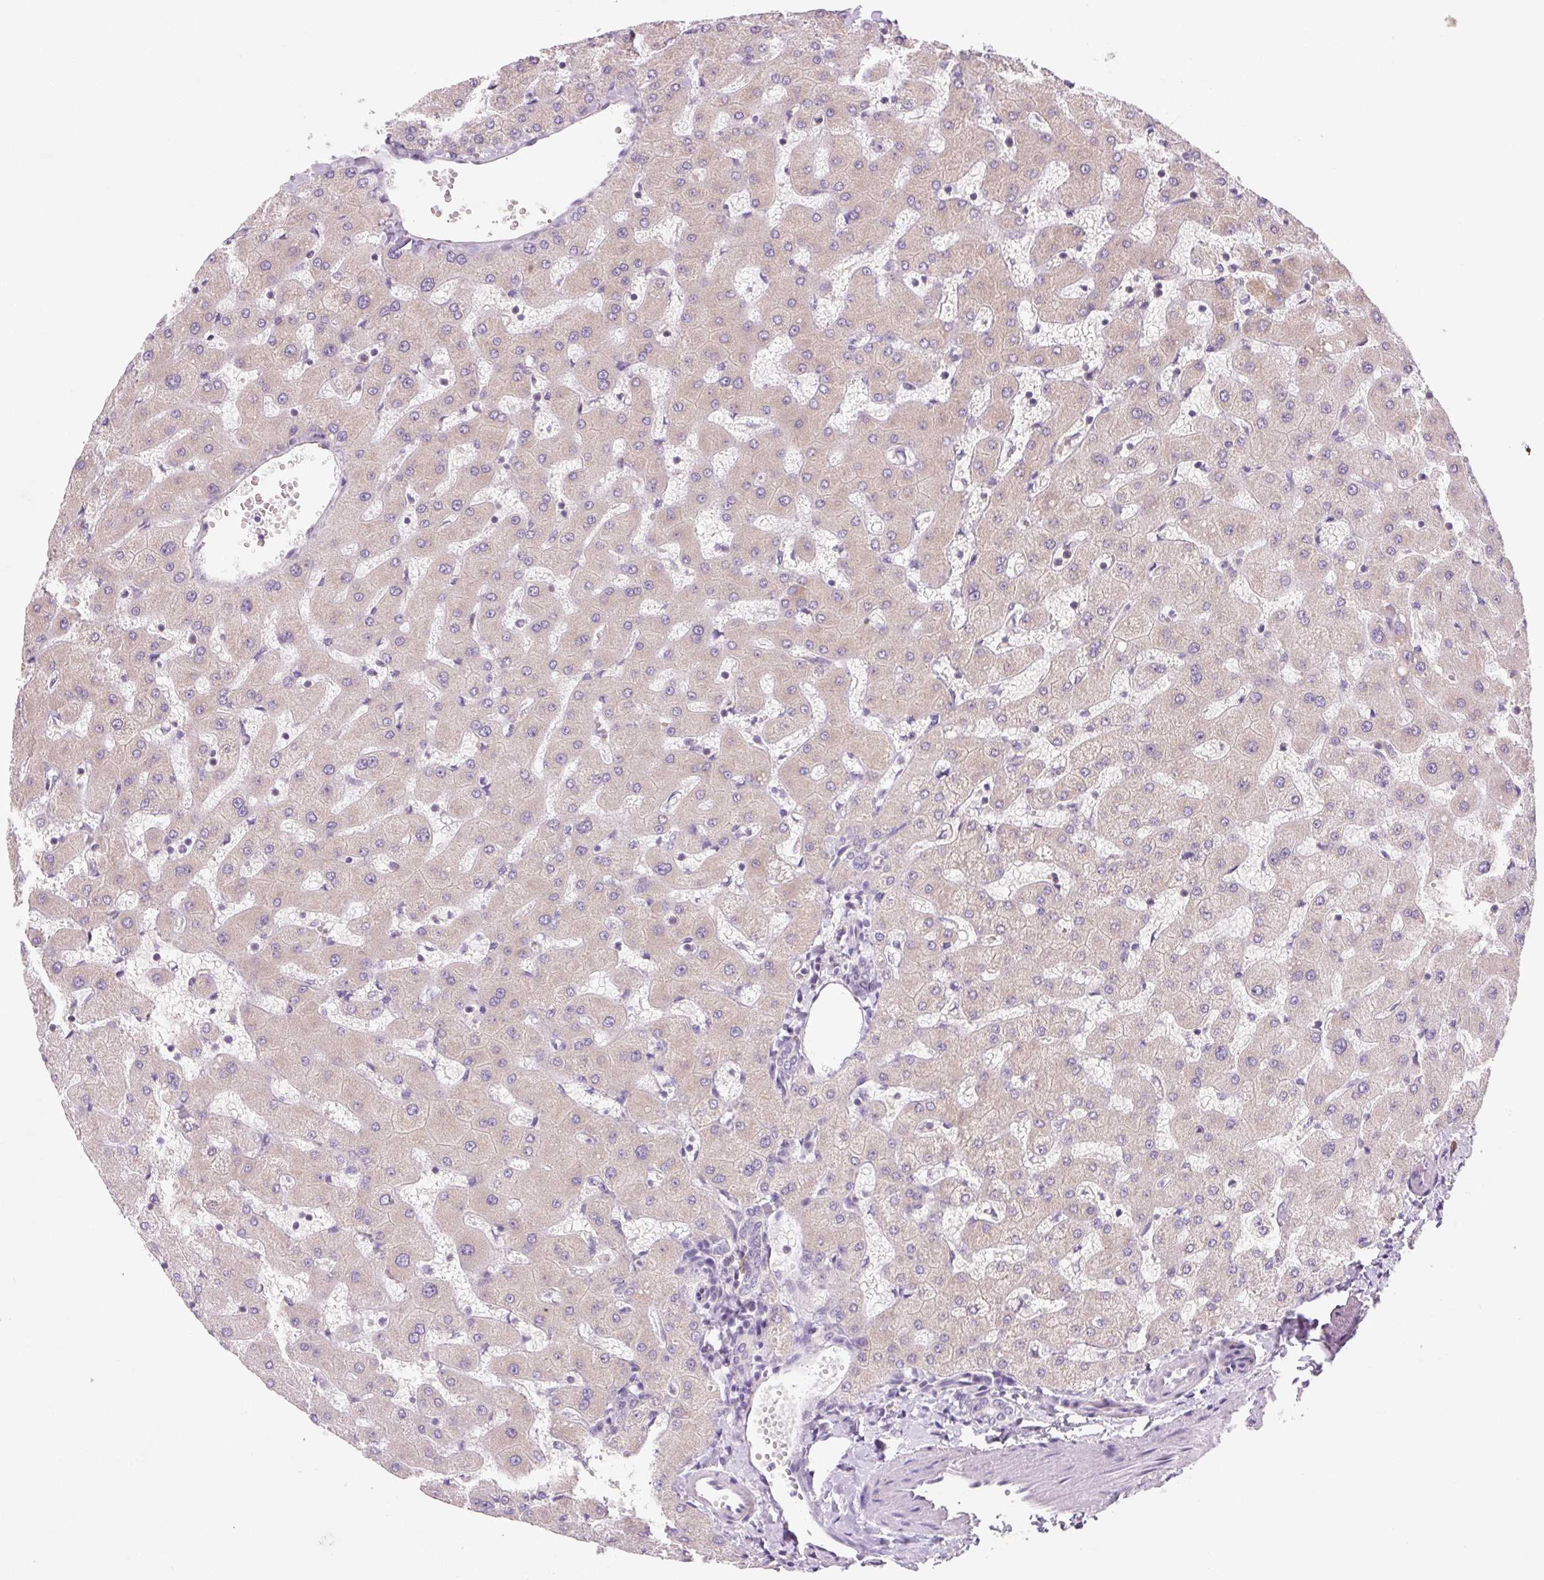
{"staining": {"intensity": "negative", "quantity": "none", "location": "none"}, "tissue": "liver", "cell_type": "Cholangiocytes", "image_type": "normal", "snomed": [{"axis": "morphology", "description": "Normal tissue, NOS"}, {"axis": "topography", "description": "Liver"}], "caption": "Cholangiocytes are negative for protein expression in unremarkable human liver. The staining was performed using DAB (3,3'-diaminobenzidine) to visualize the protein expression in brown, while the nuclei were stained in blue with hematoxylin (Magnification: 20x).", "gene": "RPL18A", "patient": {"sex": "female", "age": 63}}